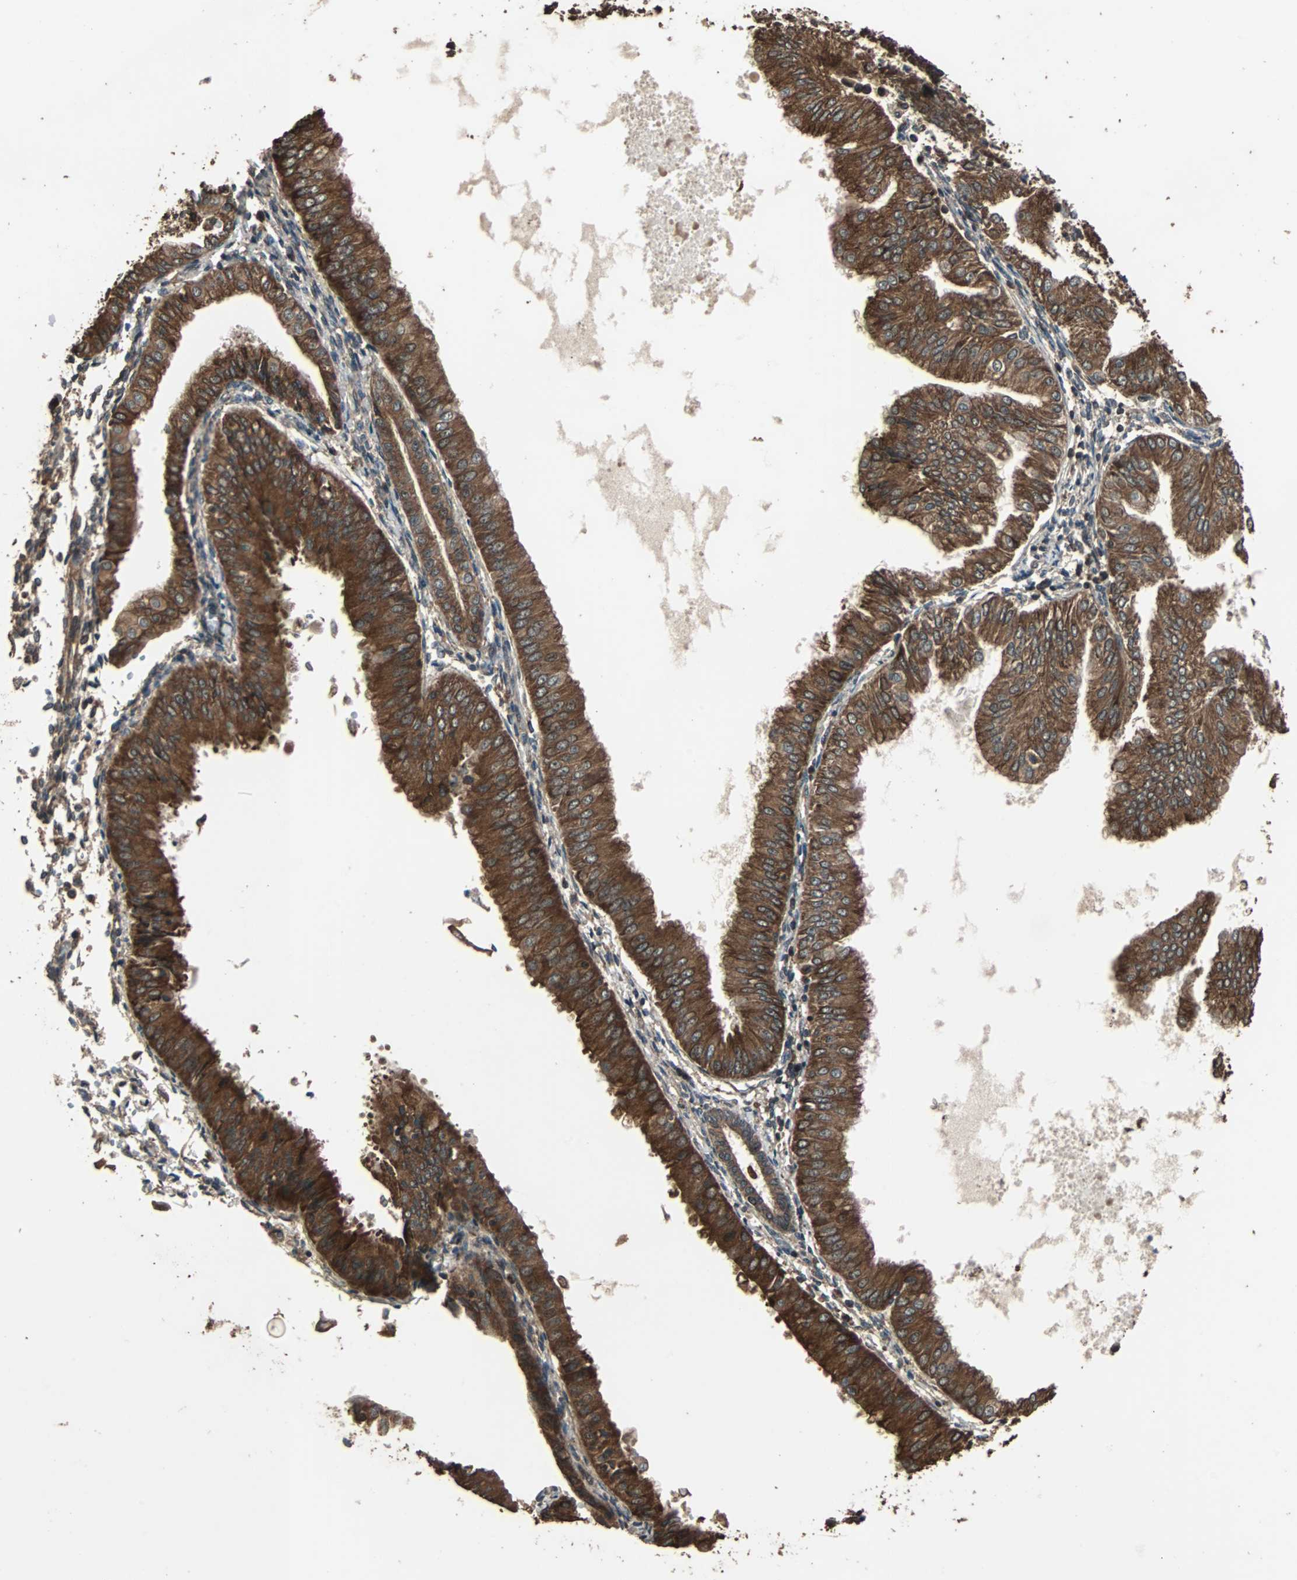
{"staining": {"intensity": "strong", "quantity": ">75%", "location": "cytoplasmic/membranous"}, "tissue": "endometrial cancer", "cell_type": "Tumor cells", "image_type": "cancer", "snomed": [{"axis": "morphology", "description": "Adenocarcinoma, NOS"}, {"axis": "topography", "description": "Endometrium"}], "caption": "About >75% of tumor cells in human adenocarcinoma (endometrial) demonstrate strong cytoplasmic/membranous protein positivity as visualized by brown immunohistochemical staining.", "gene": "LAMTOR5", "patient": {"sex": "female", "age": 53}}